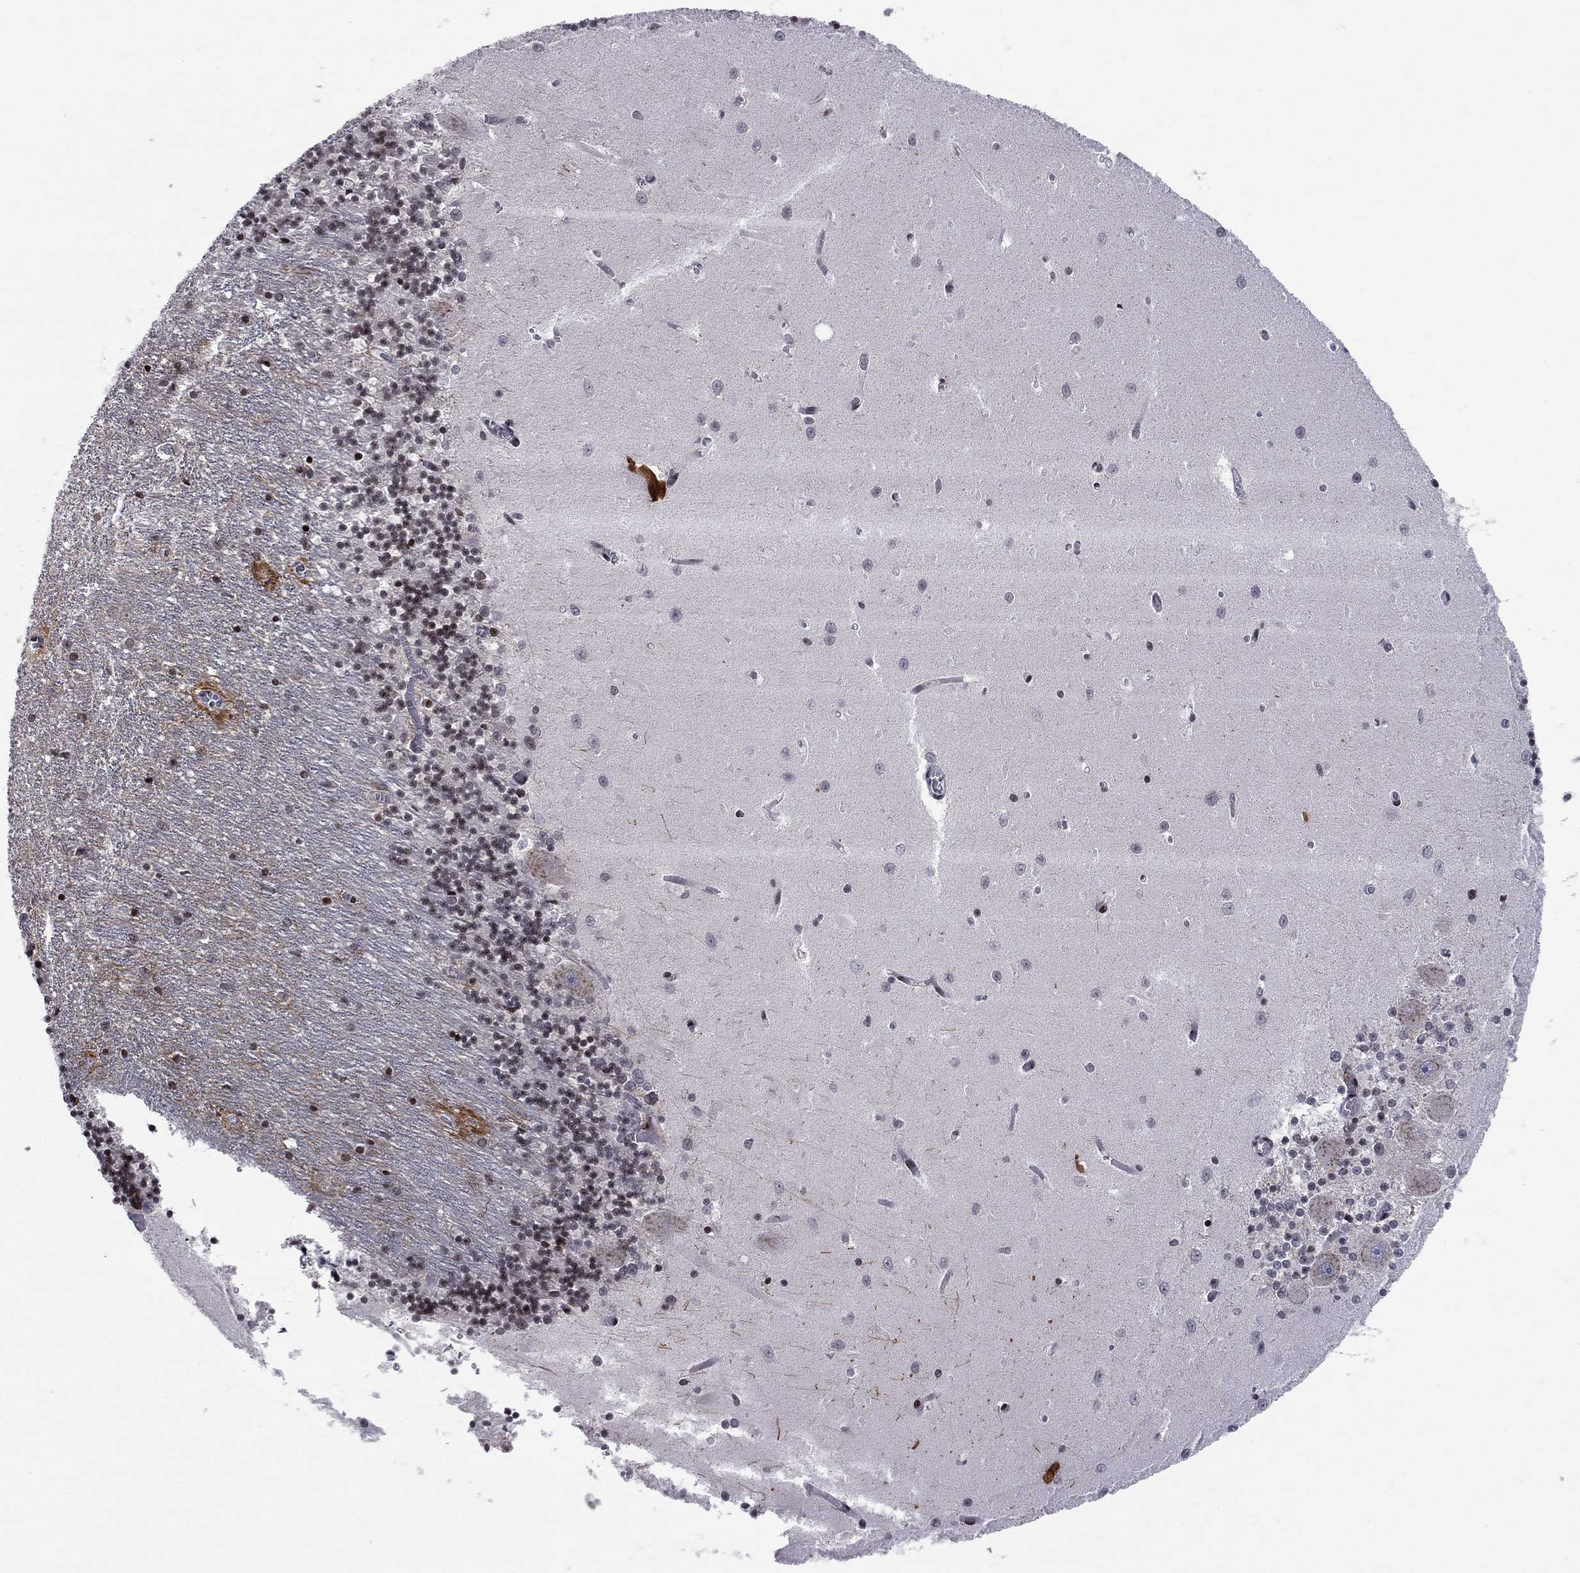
{"staining": {"intensity": "negative", "quantity": "none", "location": "none"}, "tissue": "cerebellum", "cell_type": "Cells in granular layer", "image_type": "normal", "snomed": [{"axis": "morphology", "description": "Normal tissue, NOS"}, {"axis": "topography", "description": "Cerebellum"}], "caption": "Human cerebellum stained for a protein using IHC demonstrates no expression in cells in granular layer.", "gene": "RNASEH2C", "patient": {"sex": "female", "age": 64}}